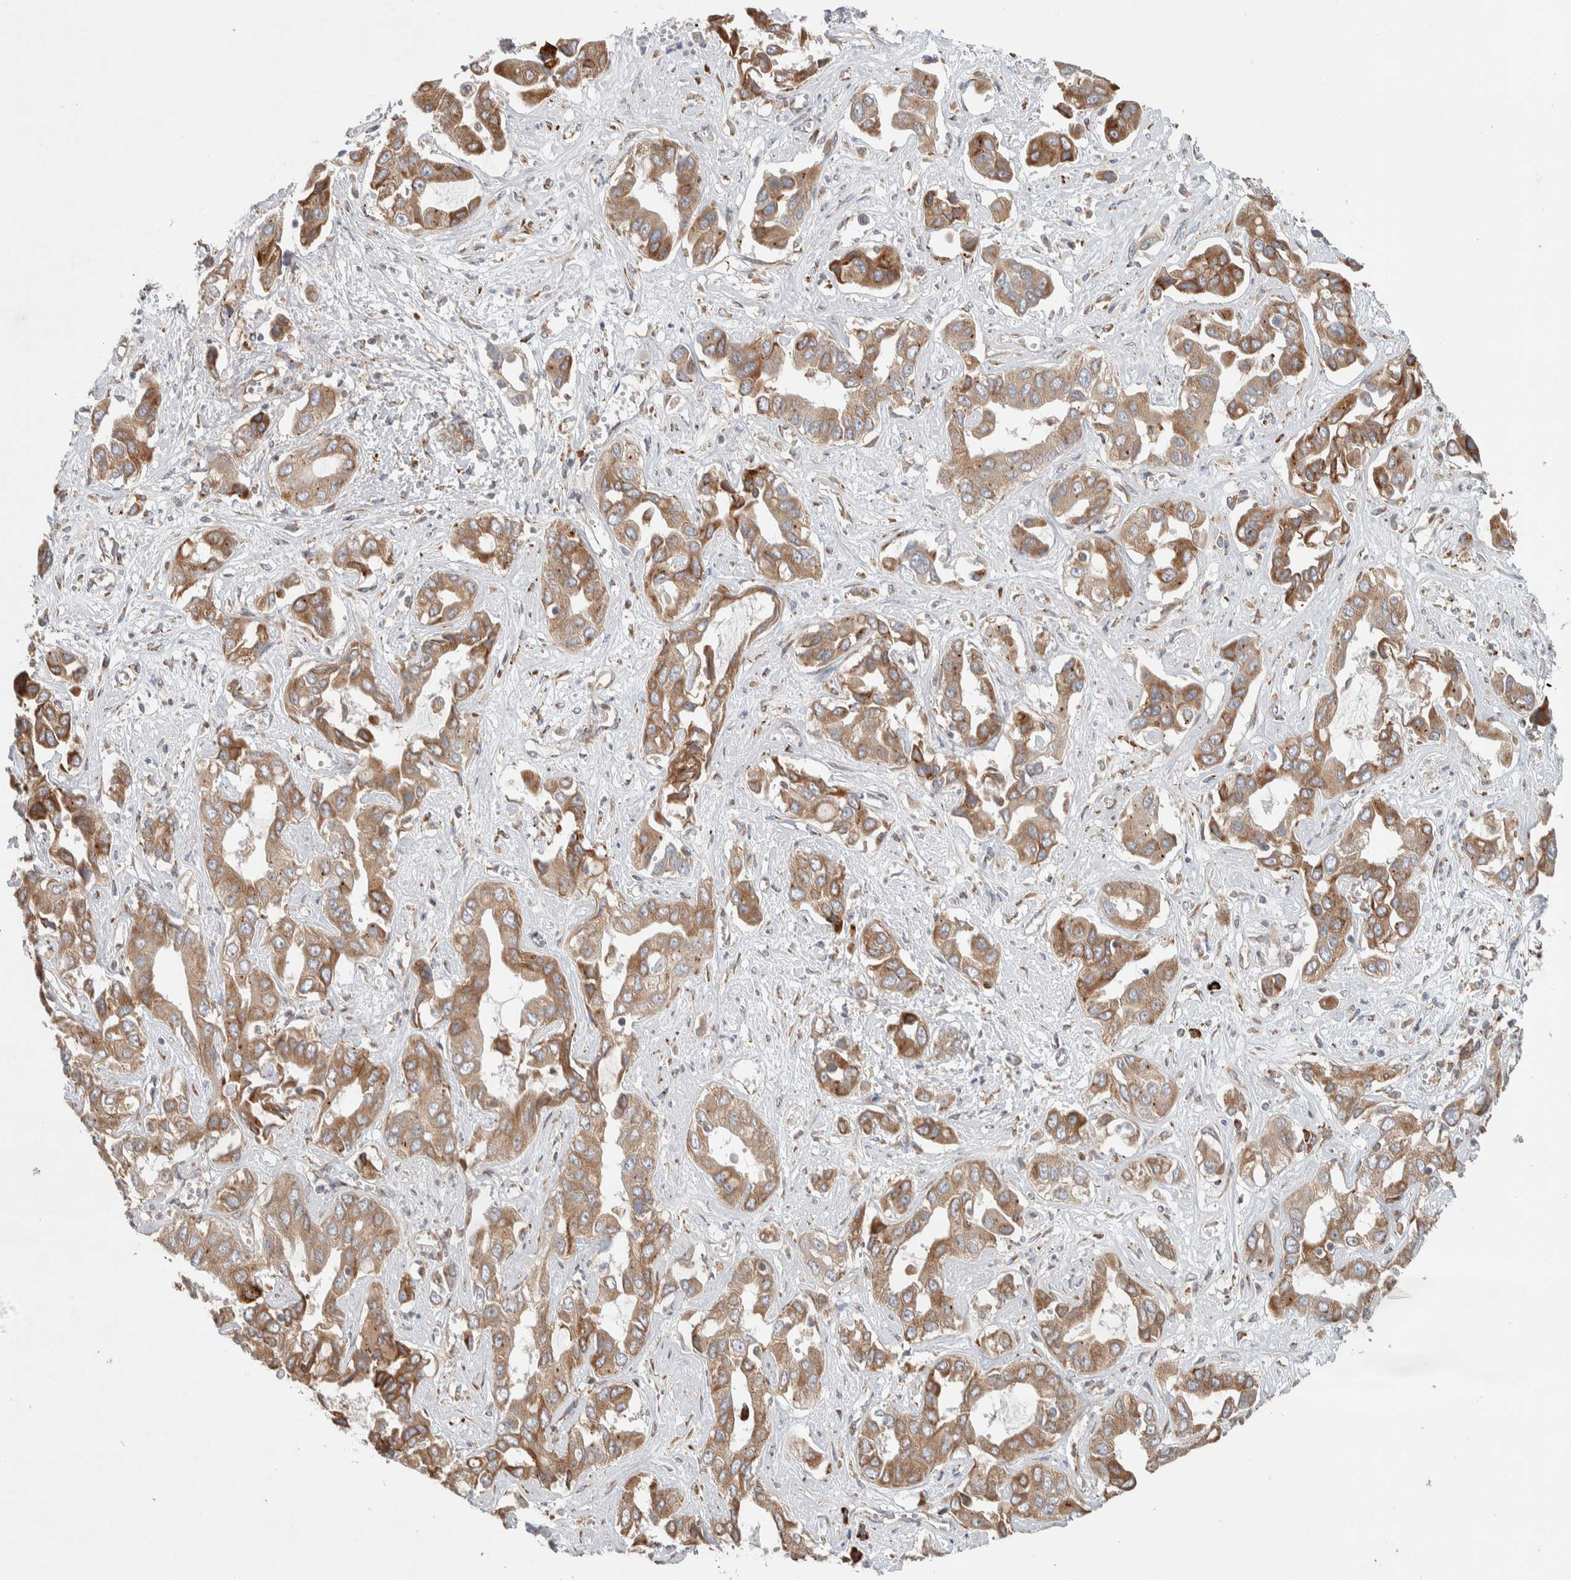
{"staining": {"intensity": "moderate", "quantity": ">75%", "location": "cytoplasmic/membranous"}, "tissue": "liver cancer", "cell_type": "Tumor cells", "image_type": "cancer", "snomed": [{"axis": "morphology", "description": "Cholangiocarcinoma"}, {"axis": "topography", "description": "Liver"}], "caption": "An immunohistochemistry image of neoplastic tissue is shown. Protein staining in brown highlights moderate cytoplasmic/membranous positivity in liver cholangiocarcinoma within tumor cells.", "gene": "ADCY8", "patient": {"sex": "female", "age": 52}}